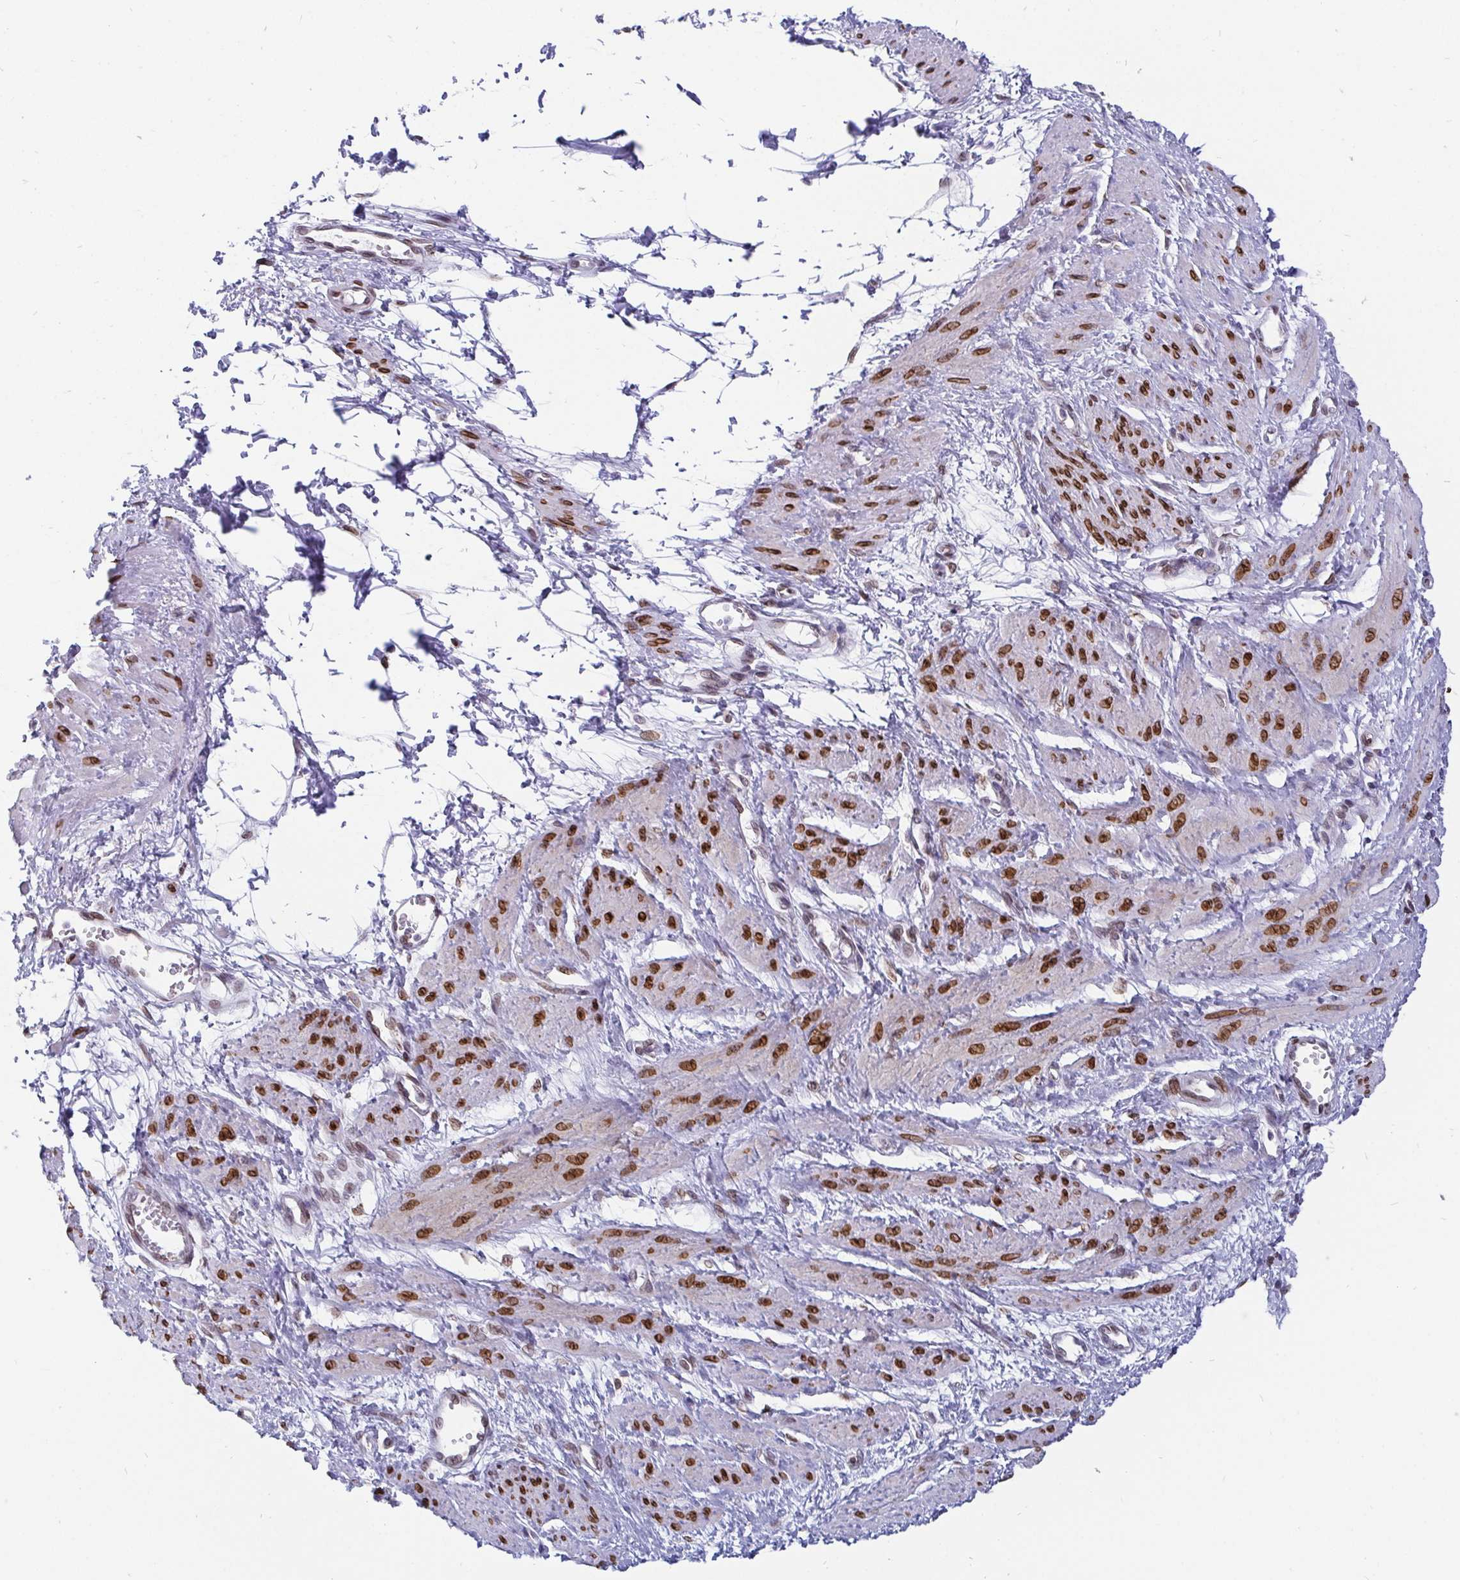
{"staining": {"intensity": "strong", "quantity": ">75%", "location": "cytoplasmic/membranous,nuclear"}, "tissue": "smooth muscle", "cell_type": "Smooth muscle cells", "image_type": "normal", "snomed": [{"axis": "morphology", "description": "Normal tissue, NOS"}, {"axis": "topography", "description": "Smooth muscle"}, {"axis": "topography", "description": "Uterus"}], "caption": "Human smooth muscle stained for a protein (brown) shows strong cytoplasmic/membranous,nuclear positive staining in approximately >75% of smooth muscle cells.", "gene": "EMD", "patient": {"sex": "female", "age": 39}}